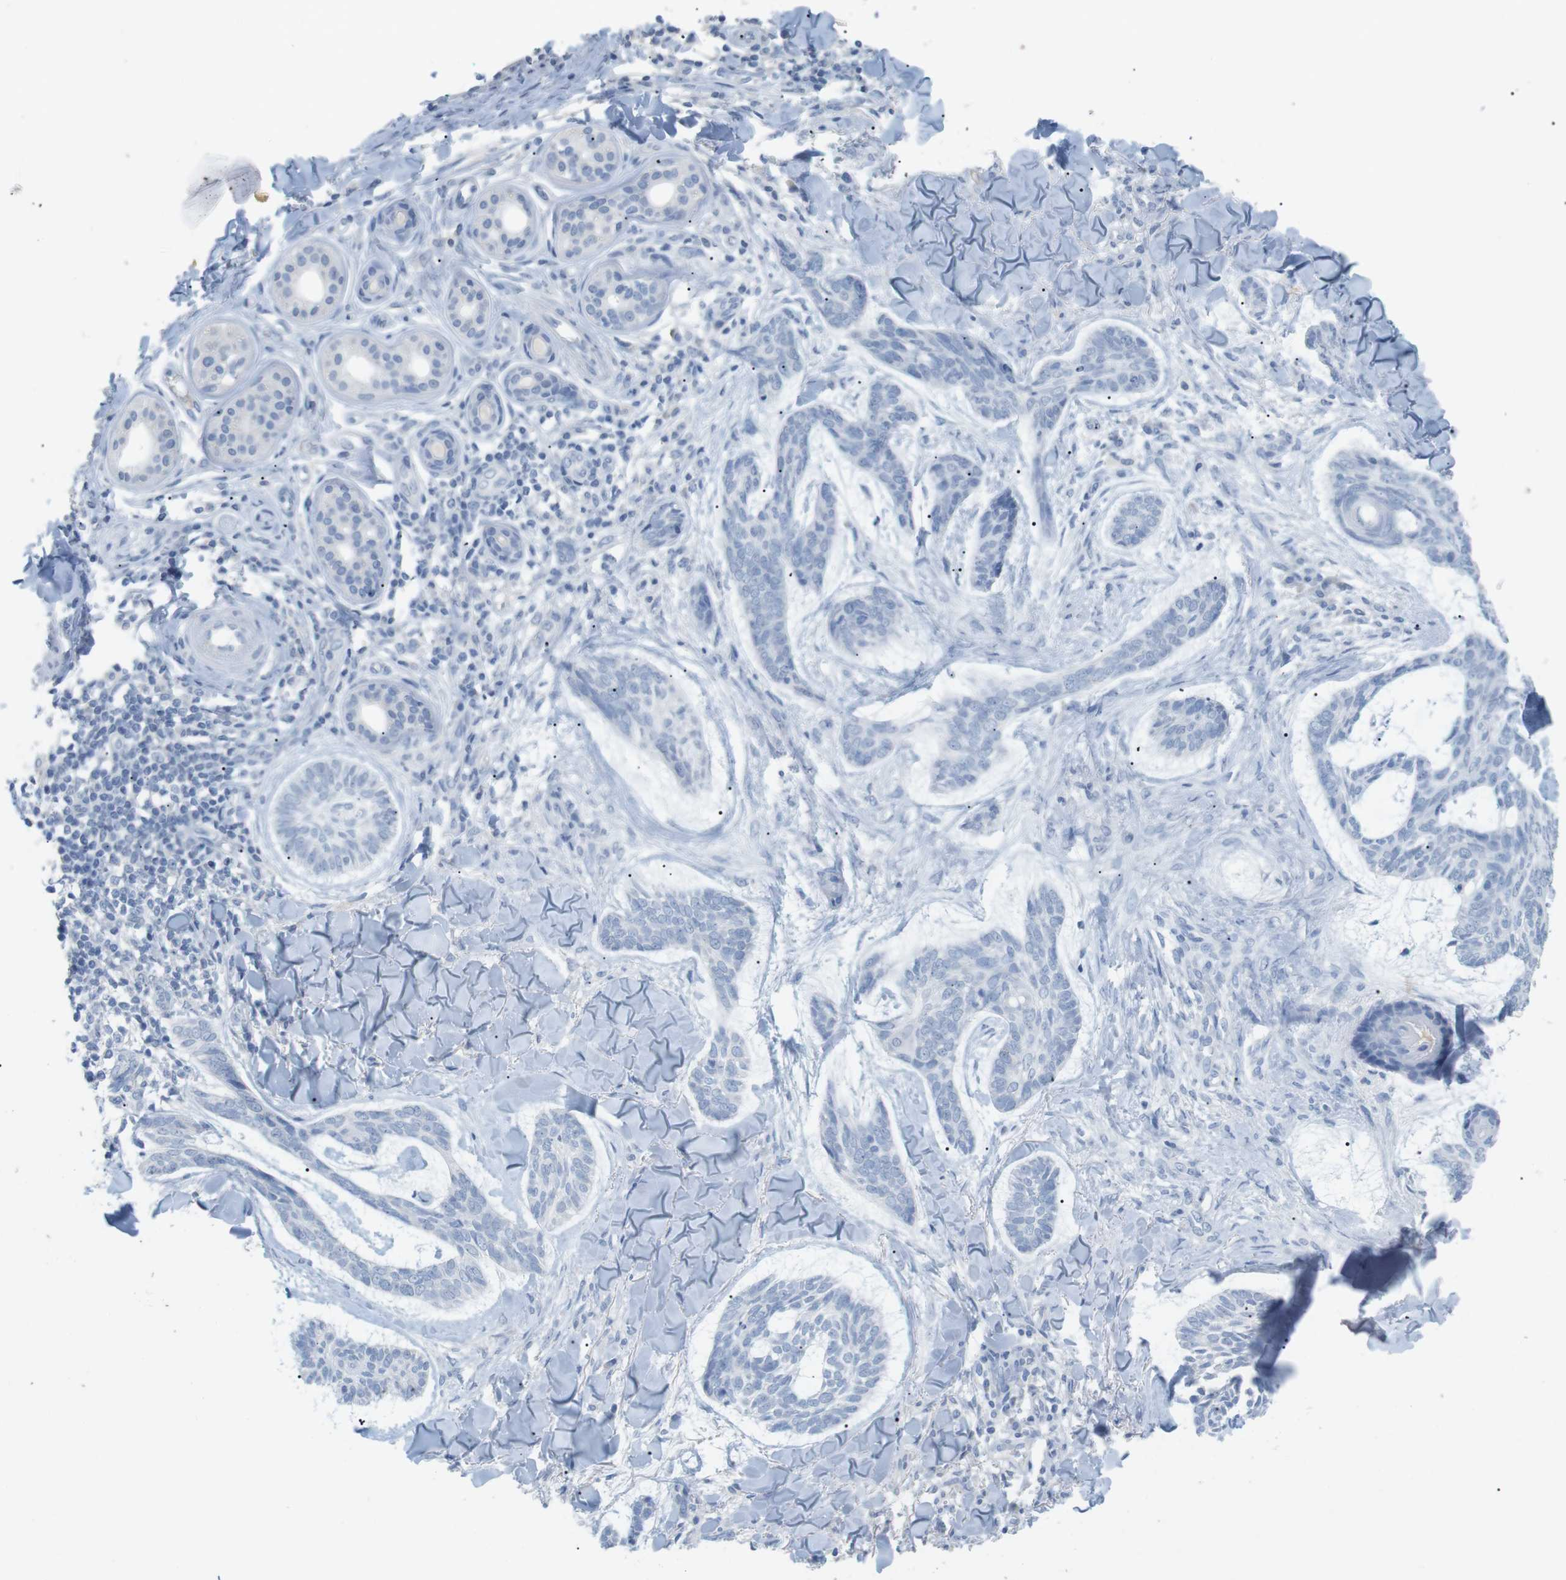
{"staining": {"intensity": "negative", "quantity": "none", "location": "none"}, "tissue": "skin cancer", "cell_type": "Tumor cells", "image_type": "cancer", "snomed": [{"axis": "morphology", "description": "Basal cell carcinoma"}, {"axis": "topography", "description": "Skin"}], "caption": "The image reveals no significant expression in tumor cells of skin cancer.", "gene": "HBG2", "patient": {"sex": "male", "age": 43}}